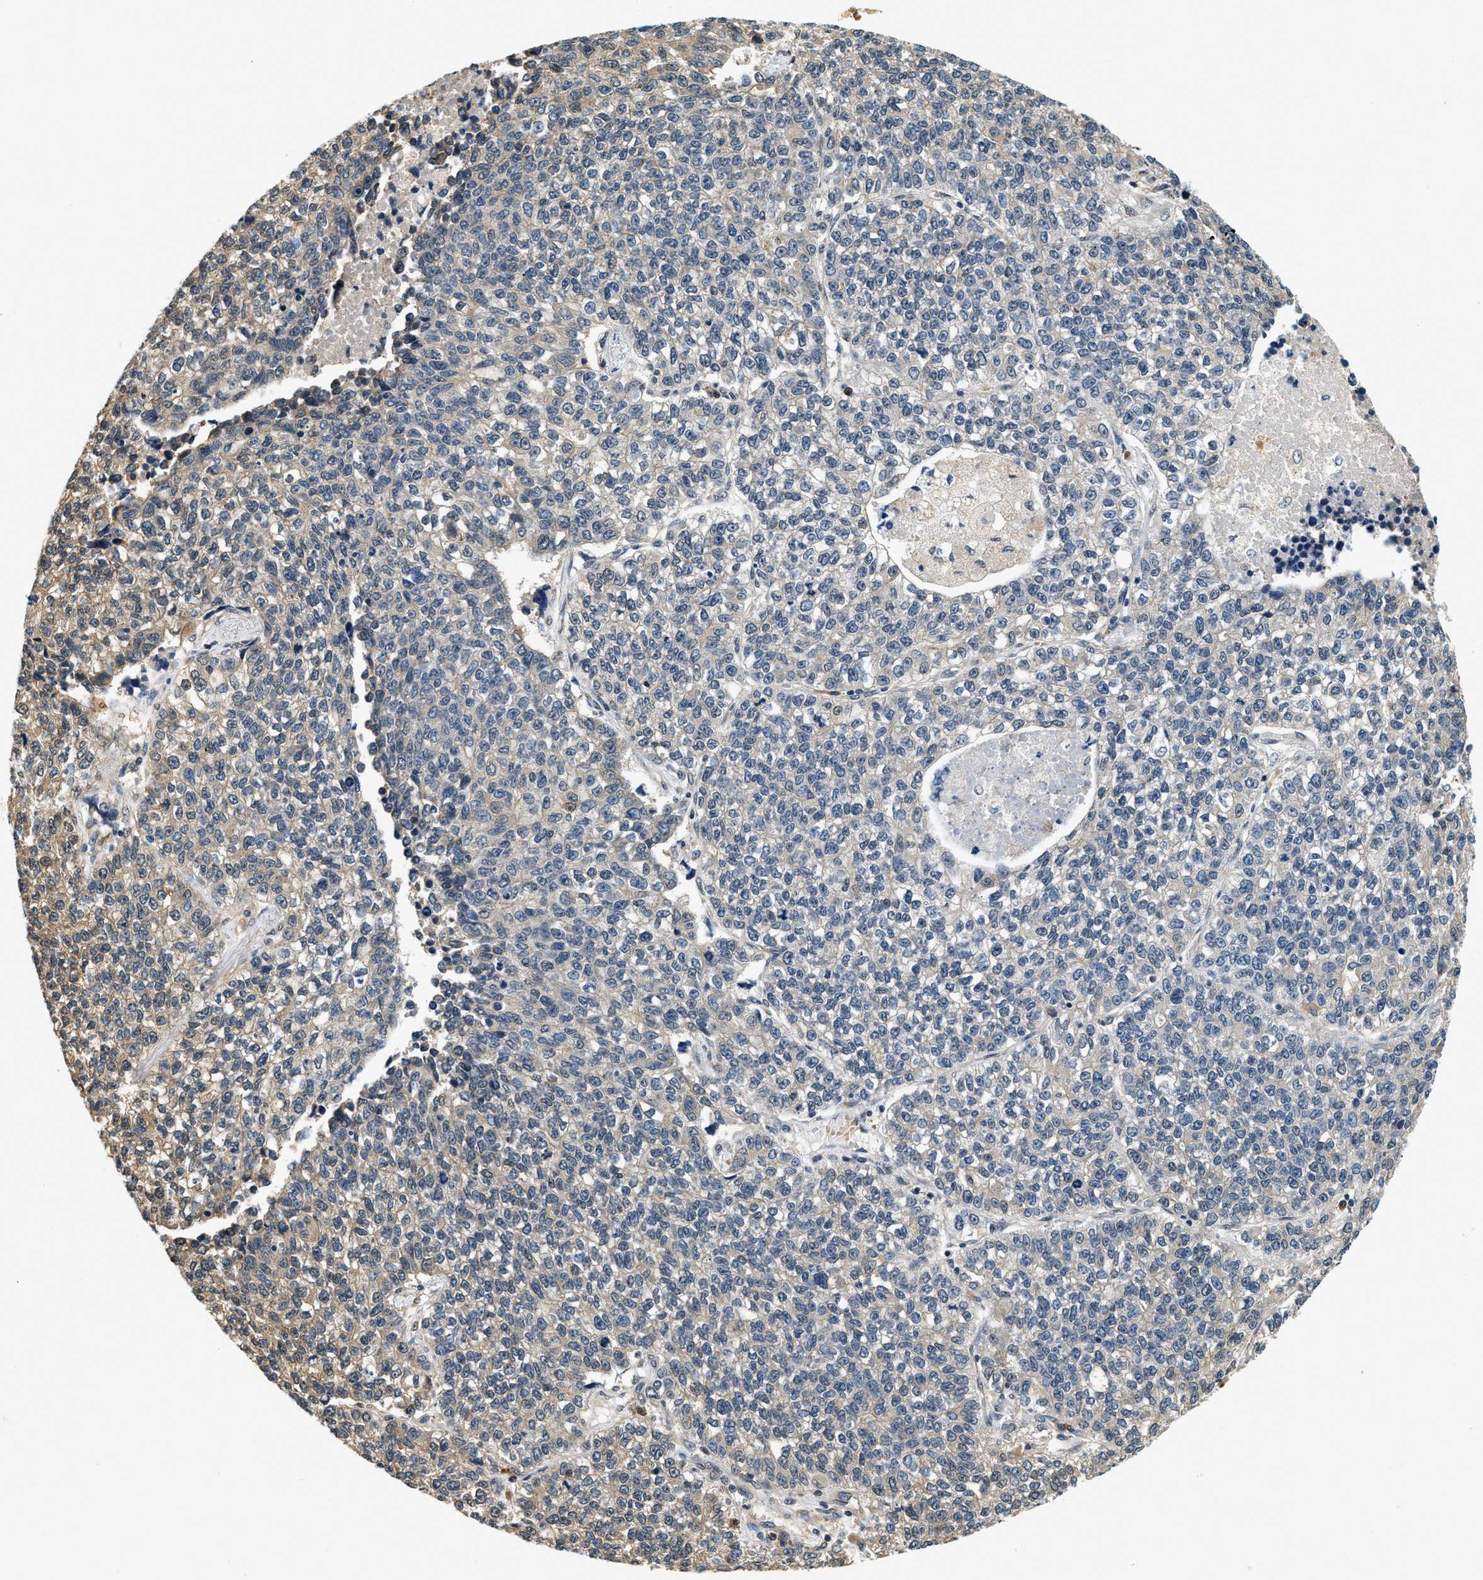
{"staining": {"intensity": "weak", "quantity": "<25%", "location": "cytoplasmic/membranous"}, "tissue": "lung cancer", "cell_type": "Tumor cells", "image_type": "cancer", "snomed": [{"axis": "morphology", "description": "Adenocarcinoma, NOS"}, {"axis": "topography", "description": "Lung"}], "caption": "Immunohistochemical staining of lung cancer demonstrates no significant positivity in tumor cells. (Stains: DAB immunohistochemistry with hematoxylin counter stain, Microscopy: brightfield microscopy at high magnification).", "gene": "BCL7C", "patient": {"sex": "male", "age": 49}}